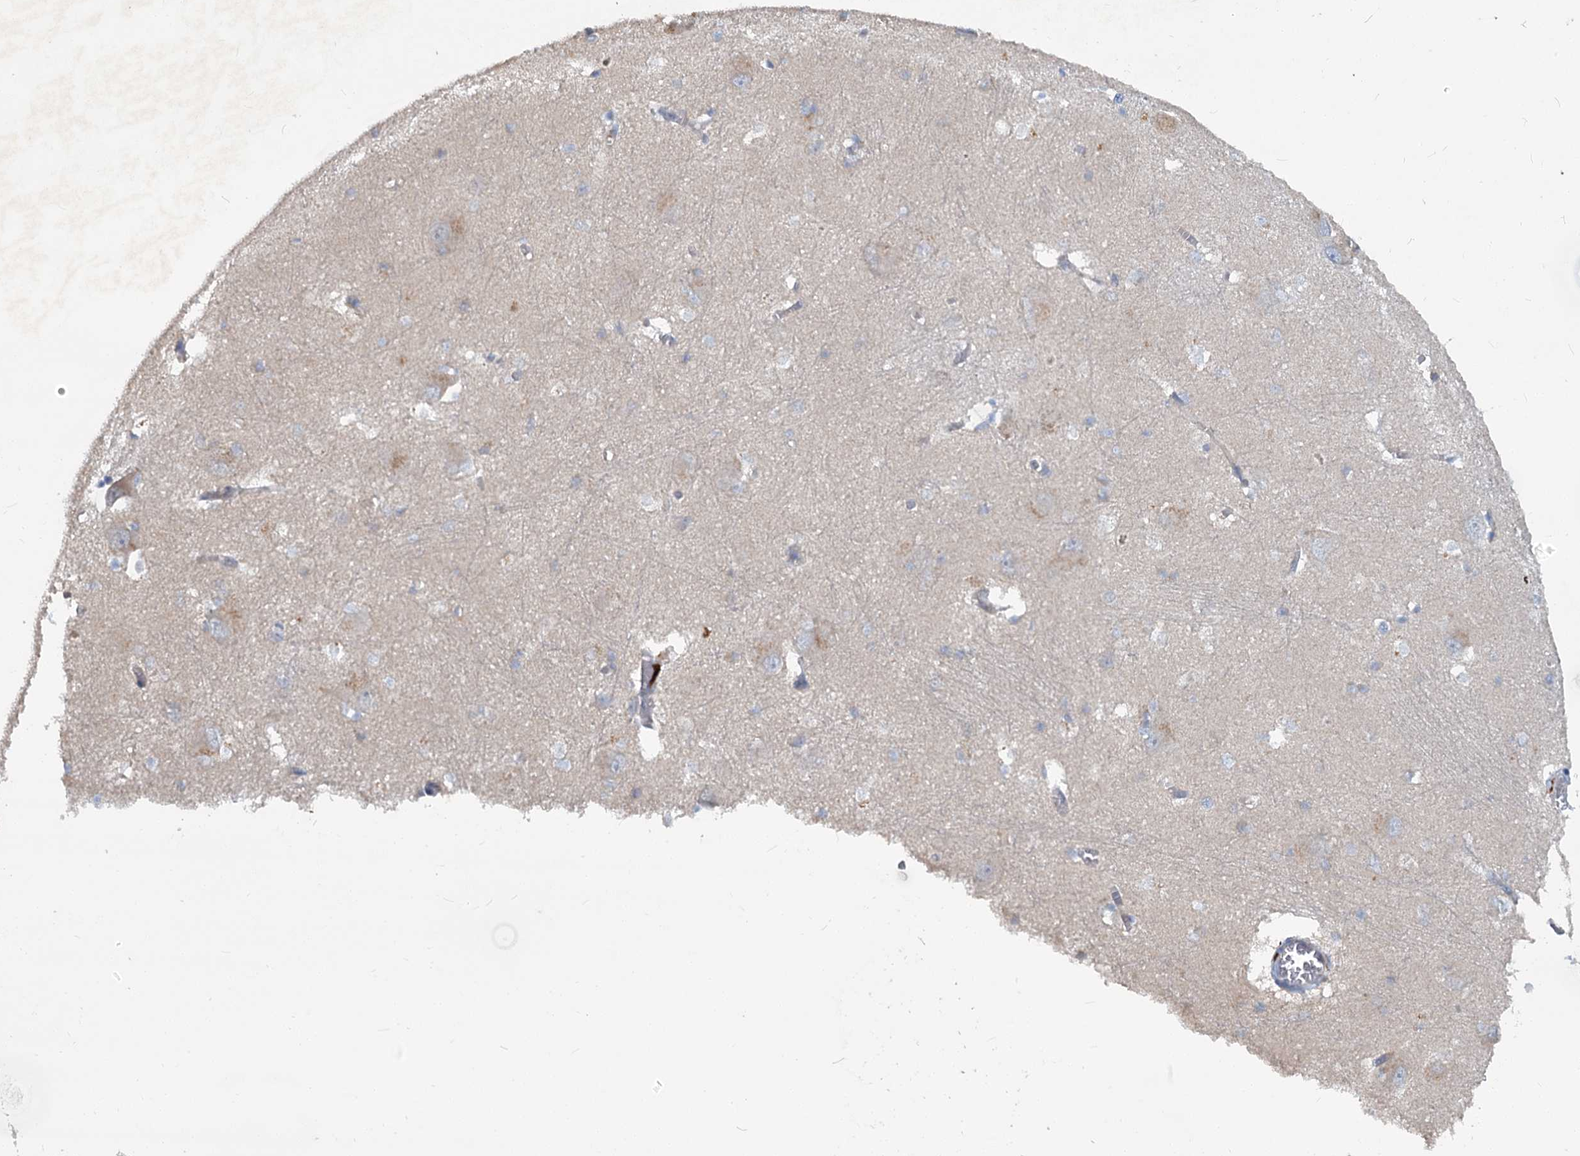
{"staining": {"intensity": "negative", "quantity": "none", "location": "none"}, "tissue": "caudate", "cell_type": "Glial cells", "image_type": "normal", "snomed": [{"axis": "morphology", "description": "Normal tissue, NOS"}, {"axis": "topography", "description": "Lateral ventricle wall"}], "caption": "DAB (3,3'-diaminobenzidine) immunohistochemical staining of normal human caudate exhibits no significant staining in glial cells. (DAB (3,3'-diaminobenzidine) immunohistochemistry visualized using brightfield microscopy, high magnification).", "gene": "URAD", "patient": {"sex": "male", "age": 37}}